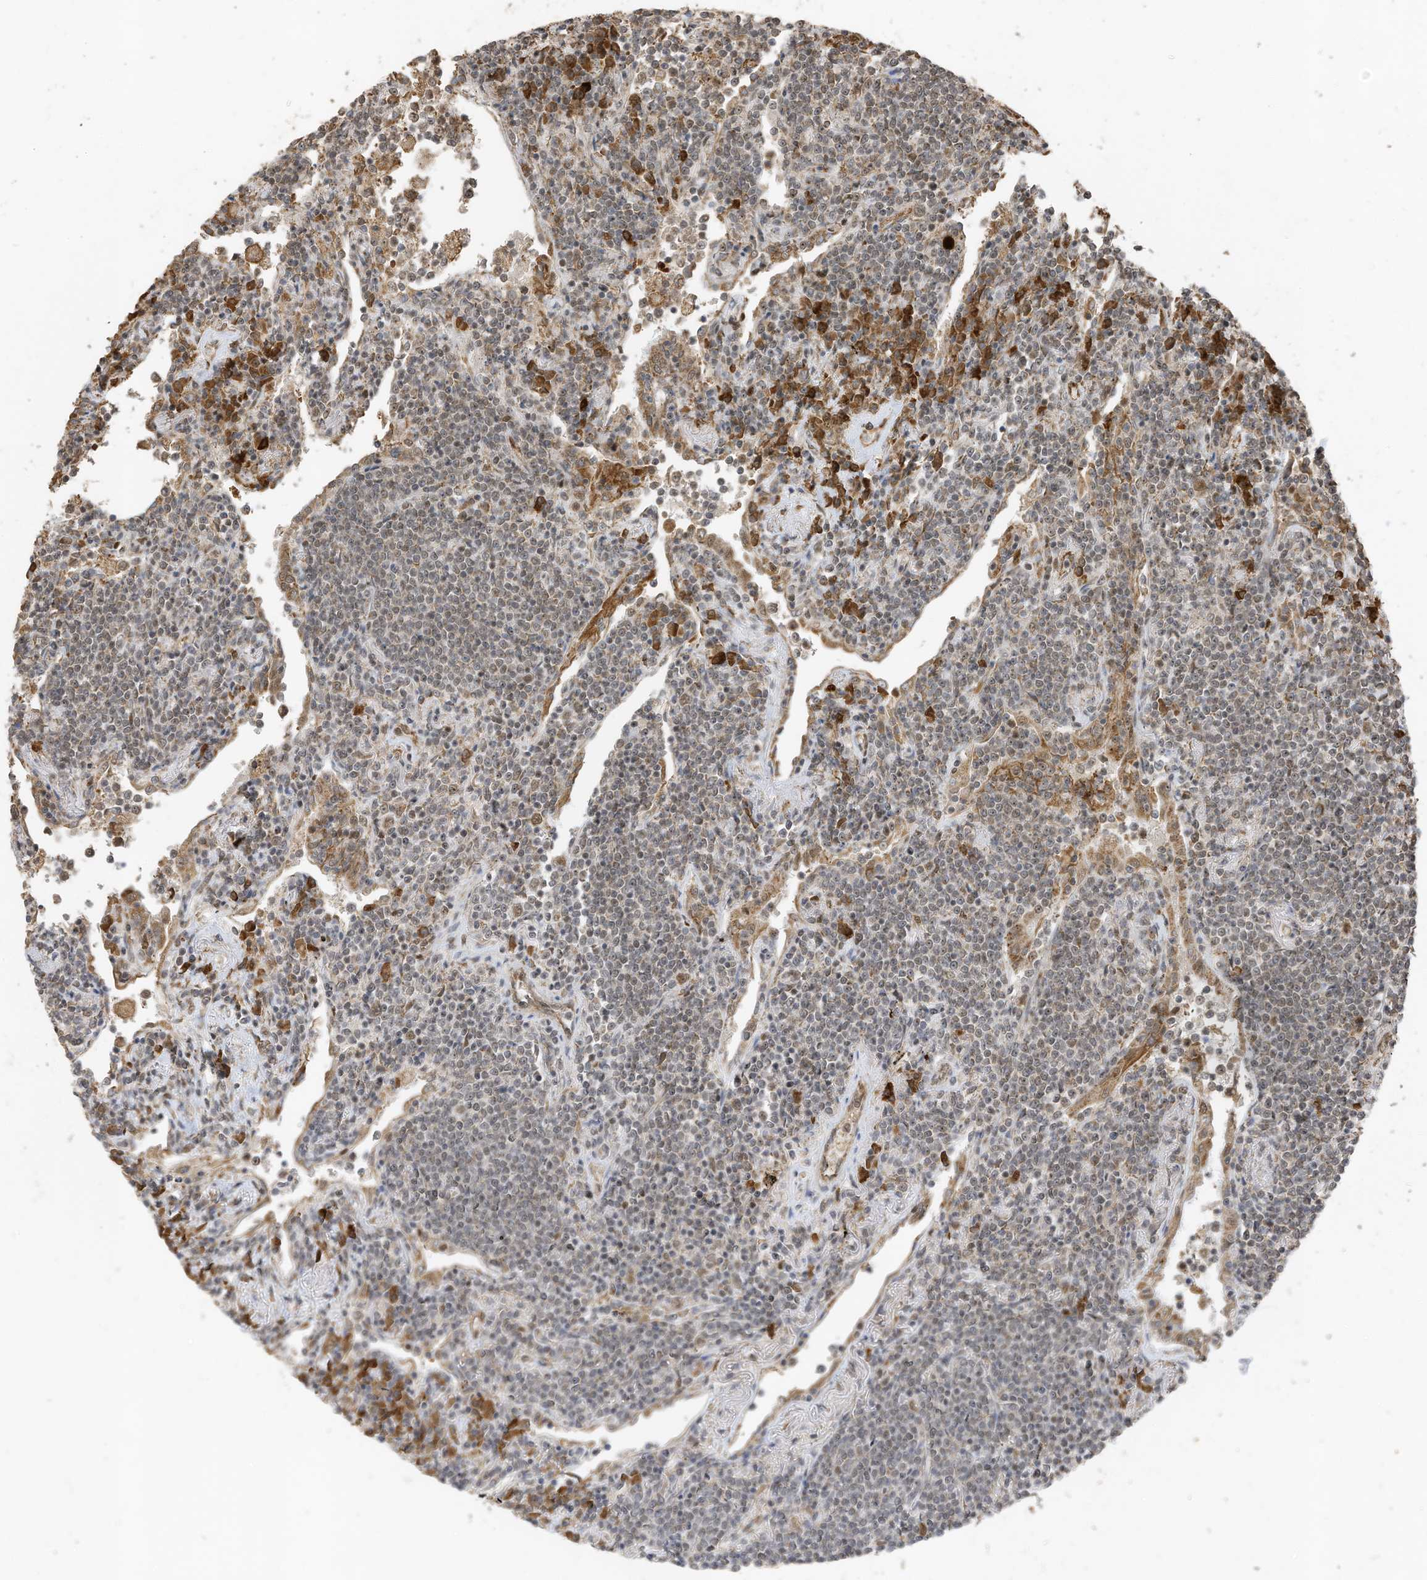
{"staining": {"intensity": "weak", "quantity": "<25%", "location": "cytoplasmic/membranous"}, "tissue": "lymphoma", "cell_type": "Tumor cells", "image_type": "cancer", "snomed": [{"axis": "morphology", "description": "Malignant lymphoma, non-Hodgkin's type, Low grade"}, {"axis": "topography", "description": "Lung"}], "caption": "Human lymphoma stained for a protein using IHC demonstrates no staining in tumor cells.", "gene": "ERLEC1", "patient": {"sex": "female", "age": 71}}